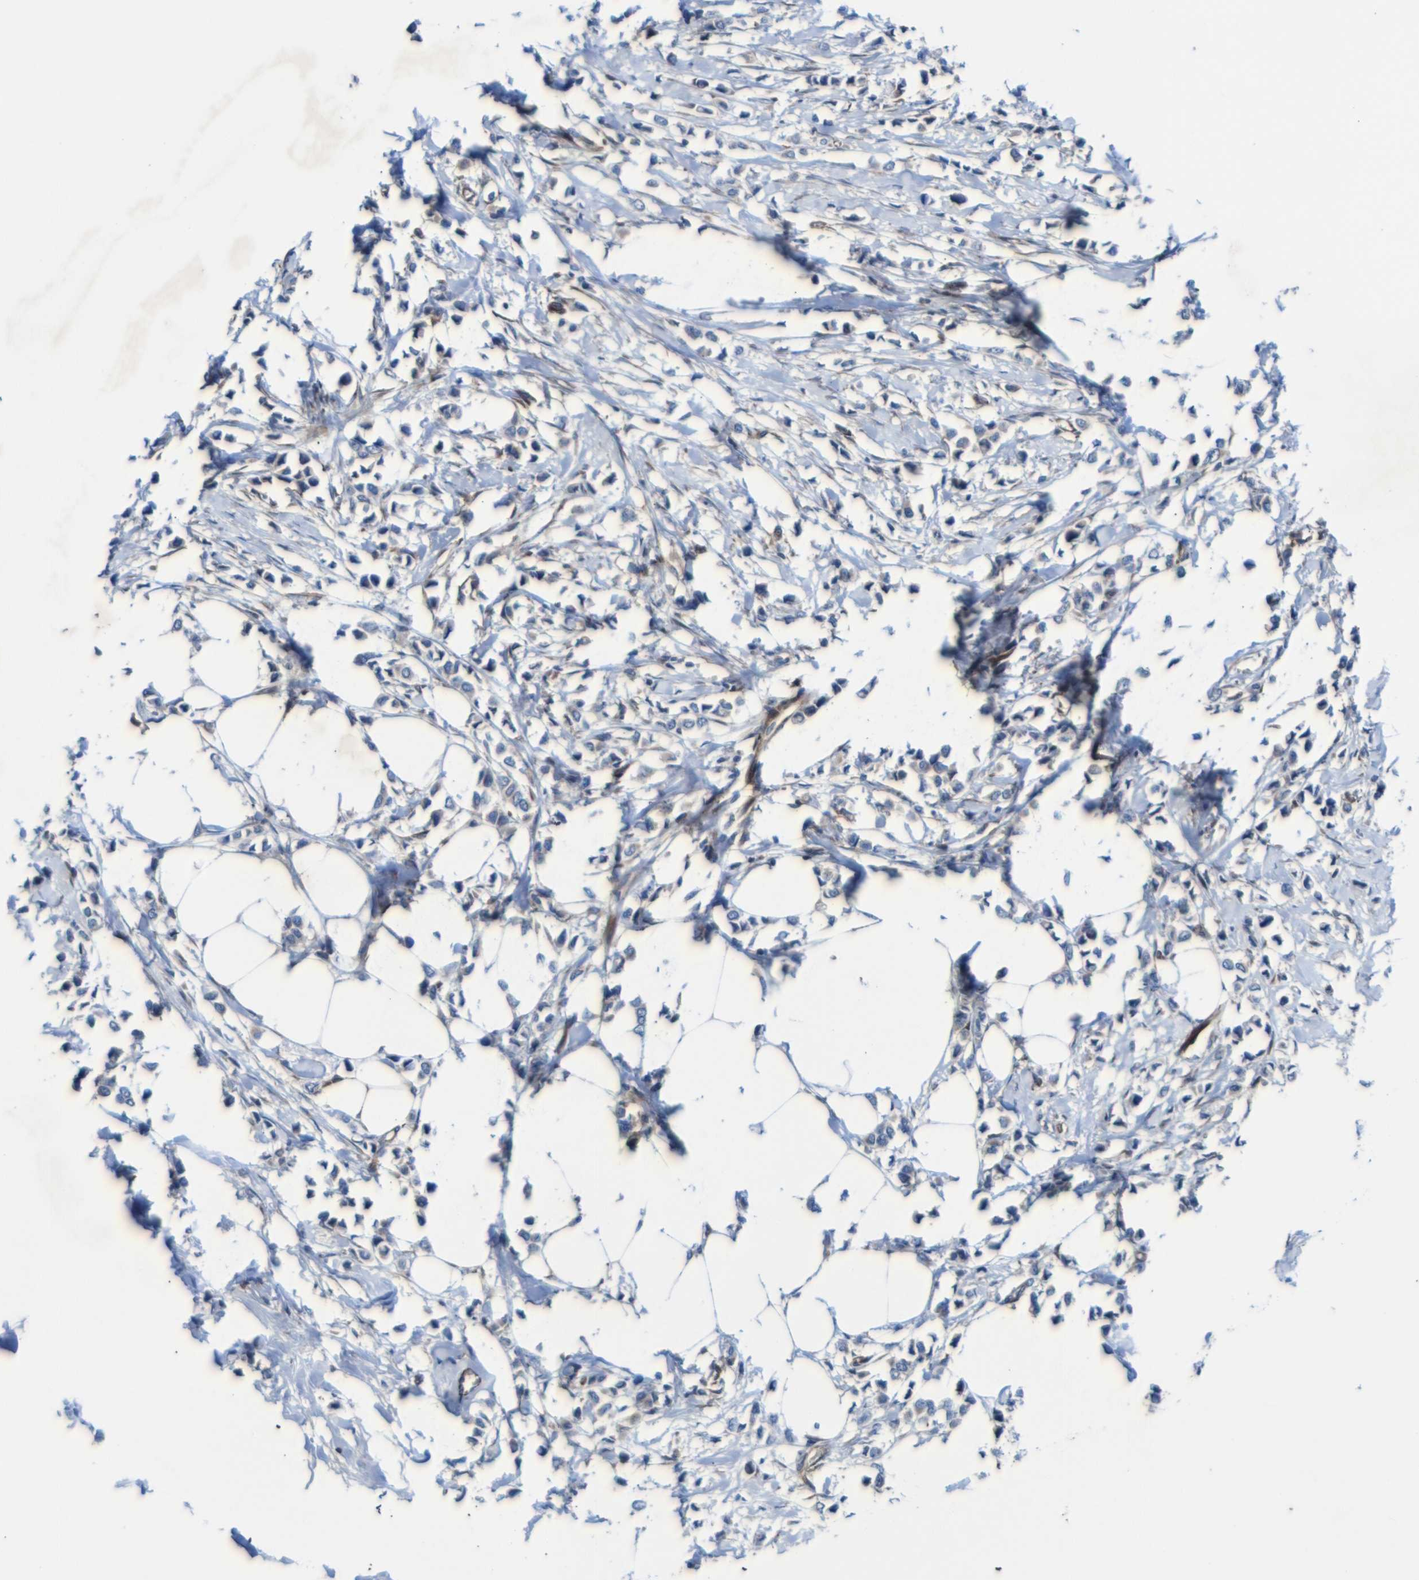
{"staining": {"intensity": "weak", "quantity": "<25%", "location": "cytoplasmic/membranous"}, "tissue": "breast cancer", "cell_type": "Tumor cells", "image_type": "cancer", "snomed": [{"axis": "morphology", "description": "Lobular carcinoma"}, {"axis": "topography", "description": "Breast"}], "caption": "Immunohistochemistry of breast cancer (lobular carcinoma) demonstrates no positivity in tumor cells.", "gene": "PARP14", "patient": {"sex": "female", "age": 51}}